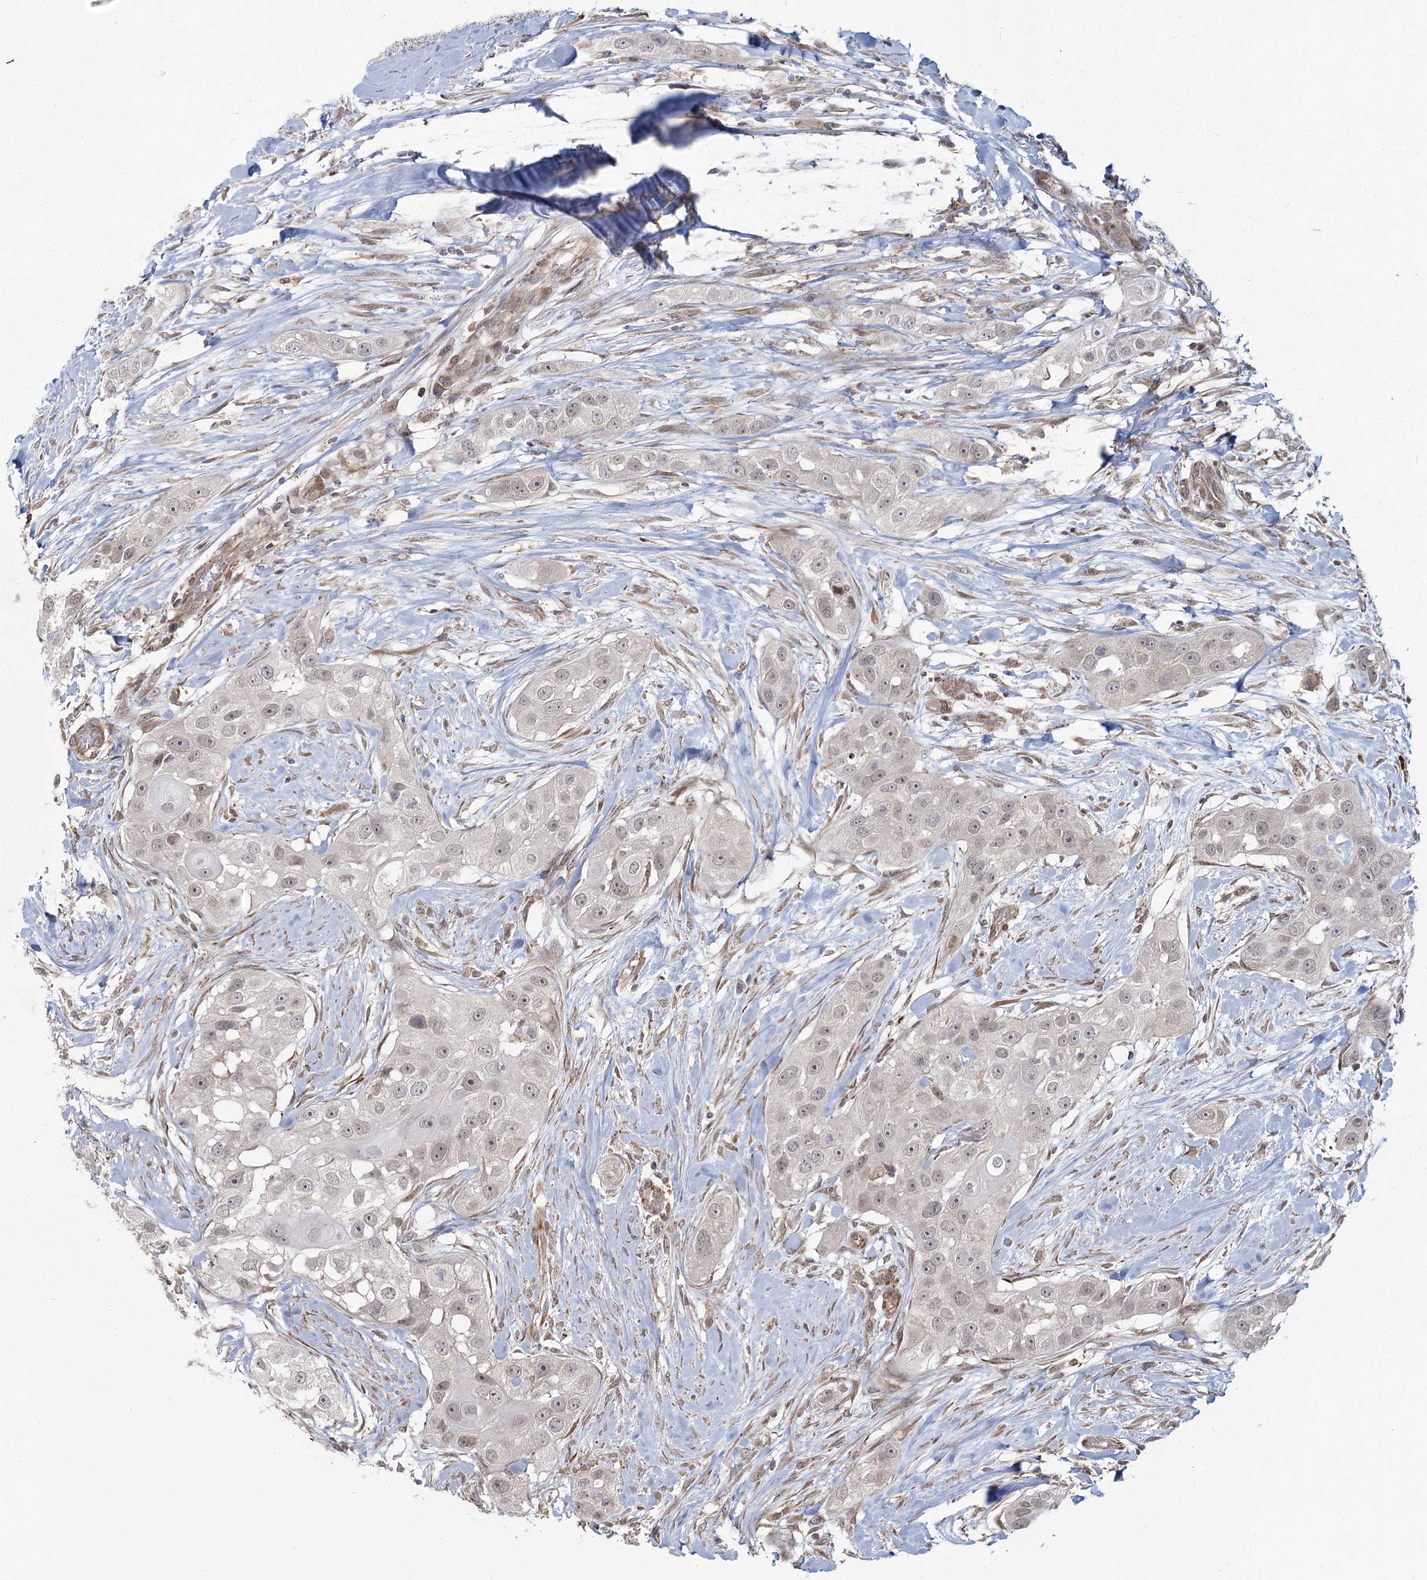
{"staining": {"intensity": "weak", "quantity": "25%-75%", "location": "nuclear"}, "tissue": "head and neck cancer", "cell_type": "Tumor cells", "image_type": "cancer", "snomed": [{"axis": "morphology", "description": "Normal tissue, NOS"}, {"axis": "morphology", "description": "Squamous cell carcinoma, NOS"}, {"axis": "topography", "description": "Skeletal muscle"}, {"axis": "topography", "description": "Head-Neck"}], "caption": "Immunohistochemical staining of squamous cell carcinoma (head and neck) reveals weak nuclear protein staining in about 25%-75% of tumor cells.", "gene": "AP2M1", "patient": {"sex": "male", "age": 51}}